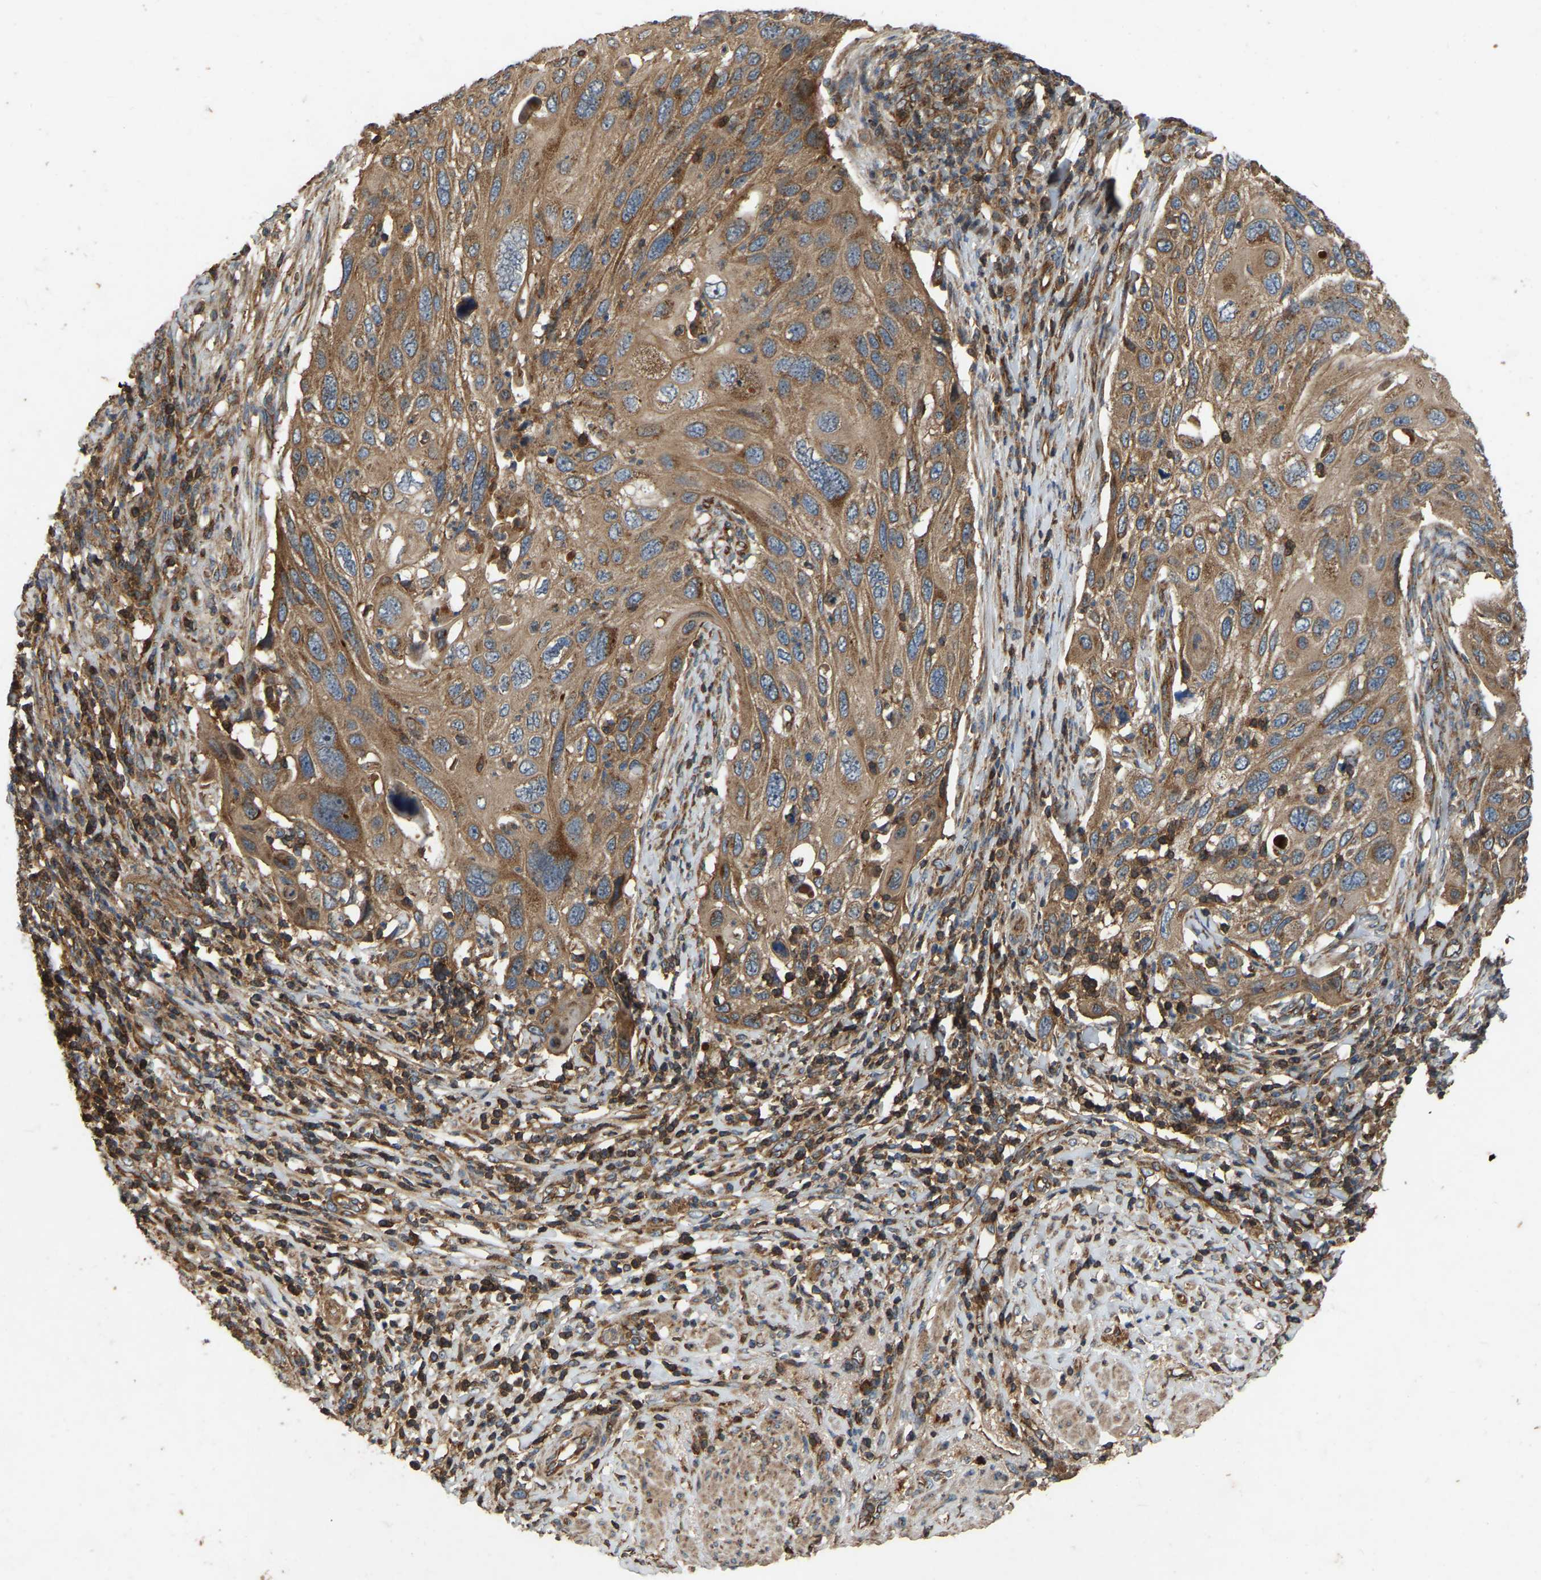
{"staining": {"intensity": "moderate", "quantity": ">75%", "location": "cytoplasmic/membranous"}, "tissue": "cervical cancer", "cell_type": "Tumor cells", "image_type": "cancer", "snomed": [{"axis": "morphology", "description": "Squamous cell carcinoma, NOS"}, {"axis": "topography", "description": "Cervix"}], "caption": "Protein staining of cervical cancer (squamous cell carcinoma) tissue demonstrates moderate cytoplasmic/membranous expression in approximately >75% of tumor cells. Nuclei are stained in blue.", "gene": "SAMD9L", "patient": {"sex": "female", "age": 70}}